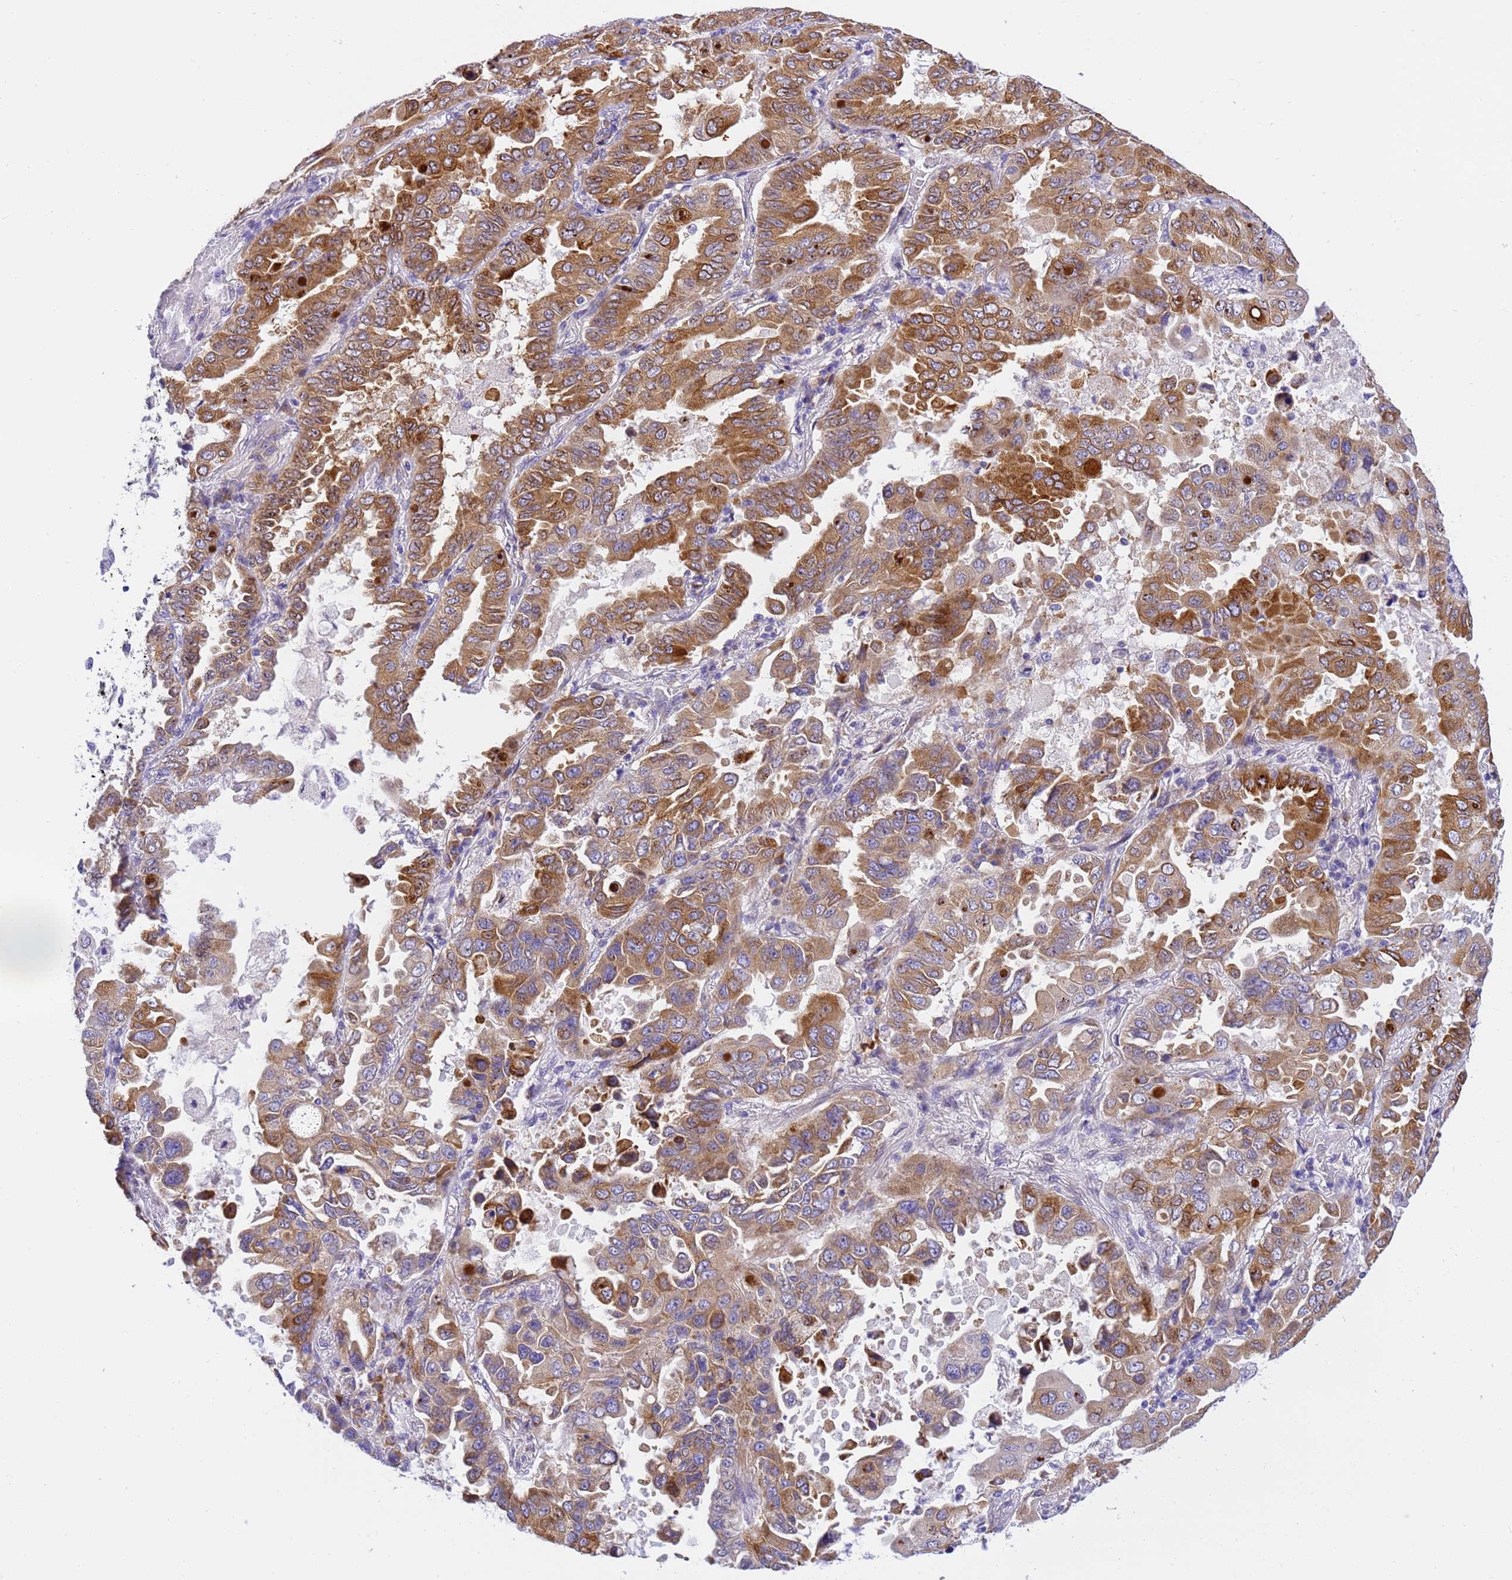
{"staining": {"intensity": "moderate", "quantity": ">75%", "location": "cytoplasmic/membranous"}, "tissue": "lung cancer", "cell_type": "Tumor cells", "image_type": "cancer", "snomed": [{"axis": "morphology", "description": "Adenocarcinoma, NOS"}, {"axis": "topography", "description": "Lung"}], "caption": "Tumor cells show moderate cytoplasmic/membranous expression in about >75% of cells in lung cancer (adenocarcinoma). (DAB (3,3'-diaminobenzidine) = brown stain, brightfield microscopy at high magnification).", "gene": "RHBDD3", "patient": {"sex": "male", "age": 64}}